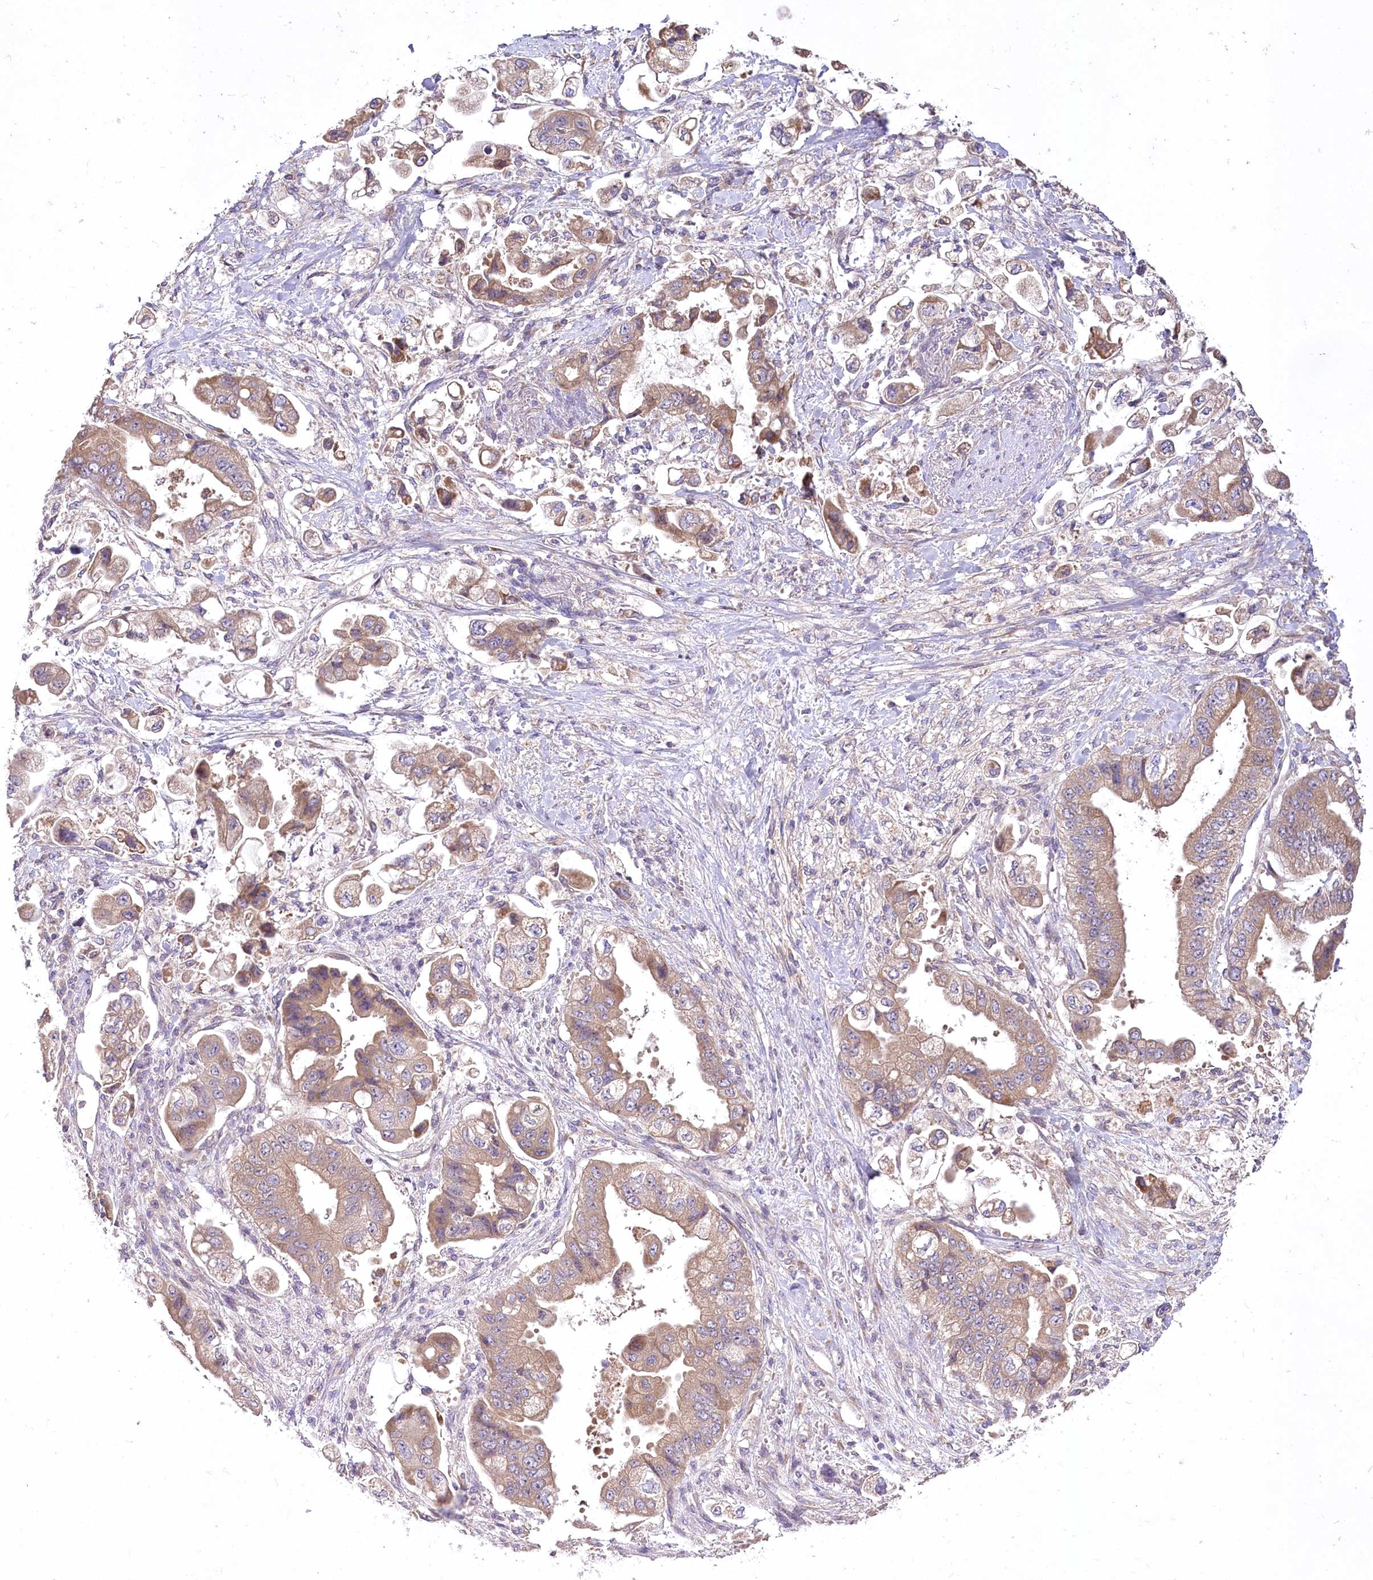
{"staining": {"intensity": "weak", "quantity": ">75%", "location": "cytoplasmic/membranous"}, "tissue": "stomach cancer", "cell_type": "Tumor cells", "image_type": "cancer", "snomed": [{"axis": "morphology", "description": "Adenocarcinoma, NOS"}, {"axis": "topography", "description": "Stomach"}], "caption": "IHC of human stomach adenocarcinoma exhibits low levels of weak cytoplasmic/membranous expression in approximately >75% of tumor cells.", "gene": "PBLD", "patient": {"sex": "male", "age": 62}}